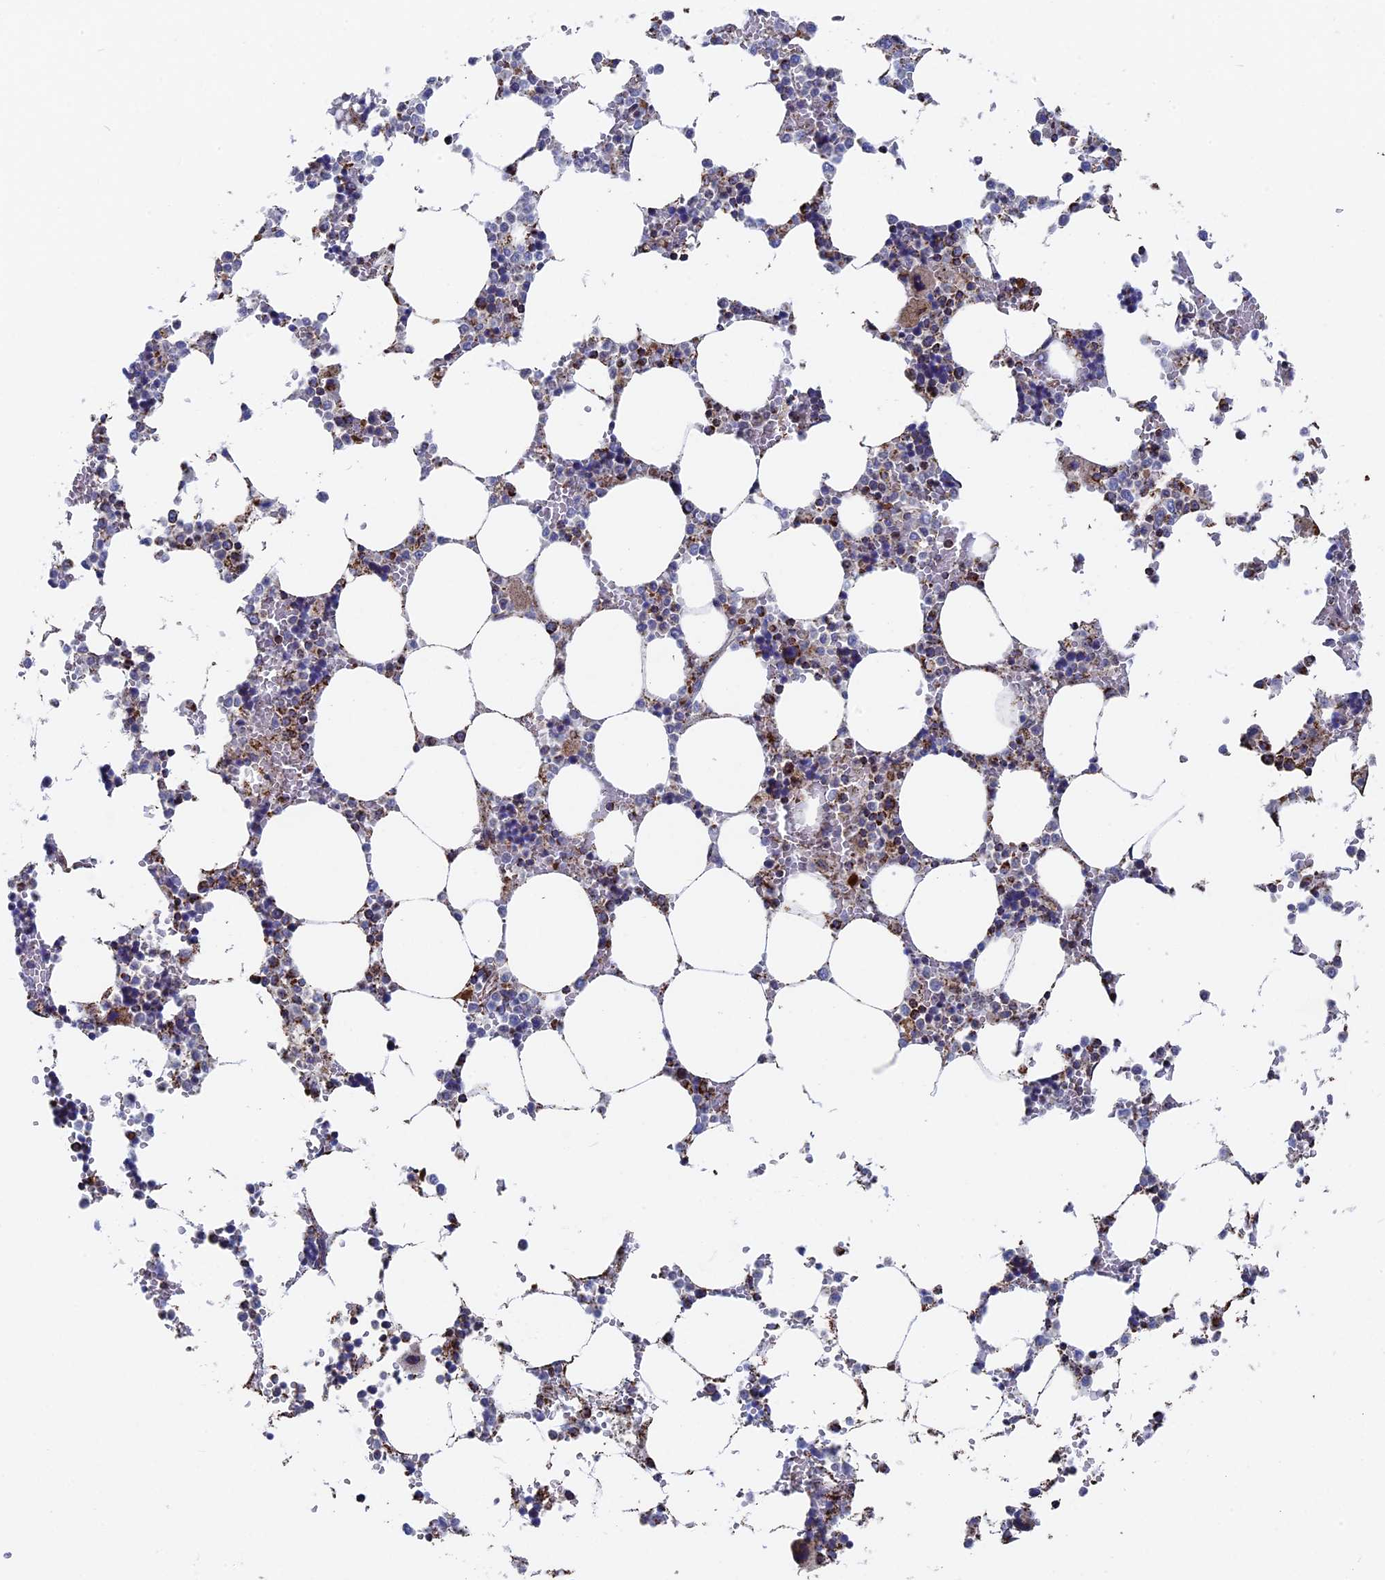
{"staining": {"intensity": "strong", "quantity": "<25%", "location": "cytoplasmic/membranous"}, "tissue": "bone marrow", "cell_type": "Hematopoietic cells", "image_type": "normal", "snomed": [{"axis": "morphology", "description": "Normal tissue, NOS"}, {"axis": "topography", "description": "Bone marrow"}], "caption": "An IHC photomicrograph of benign tissue is shown. Protein staining in brown highlights strong cytoplasmic/membranous positivity in bone marrow within hematopoietic cells.", "gene": "SEC24D", "patient": {"sex": "male", "age": 64}}